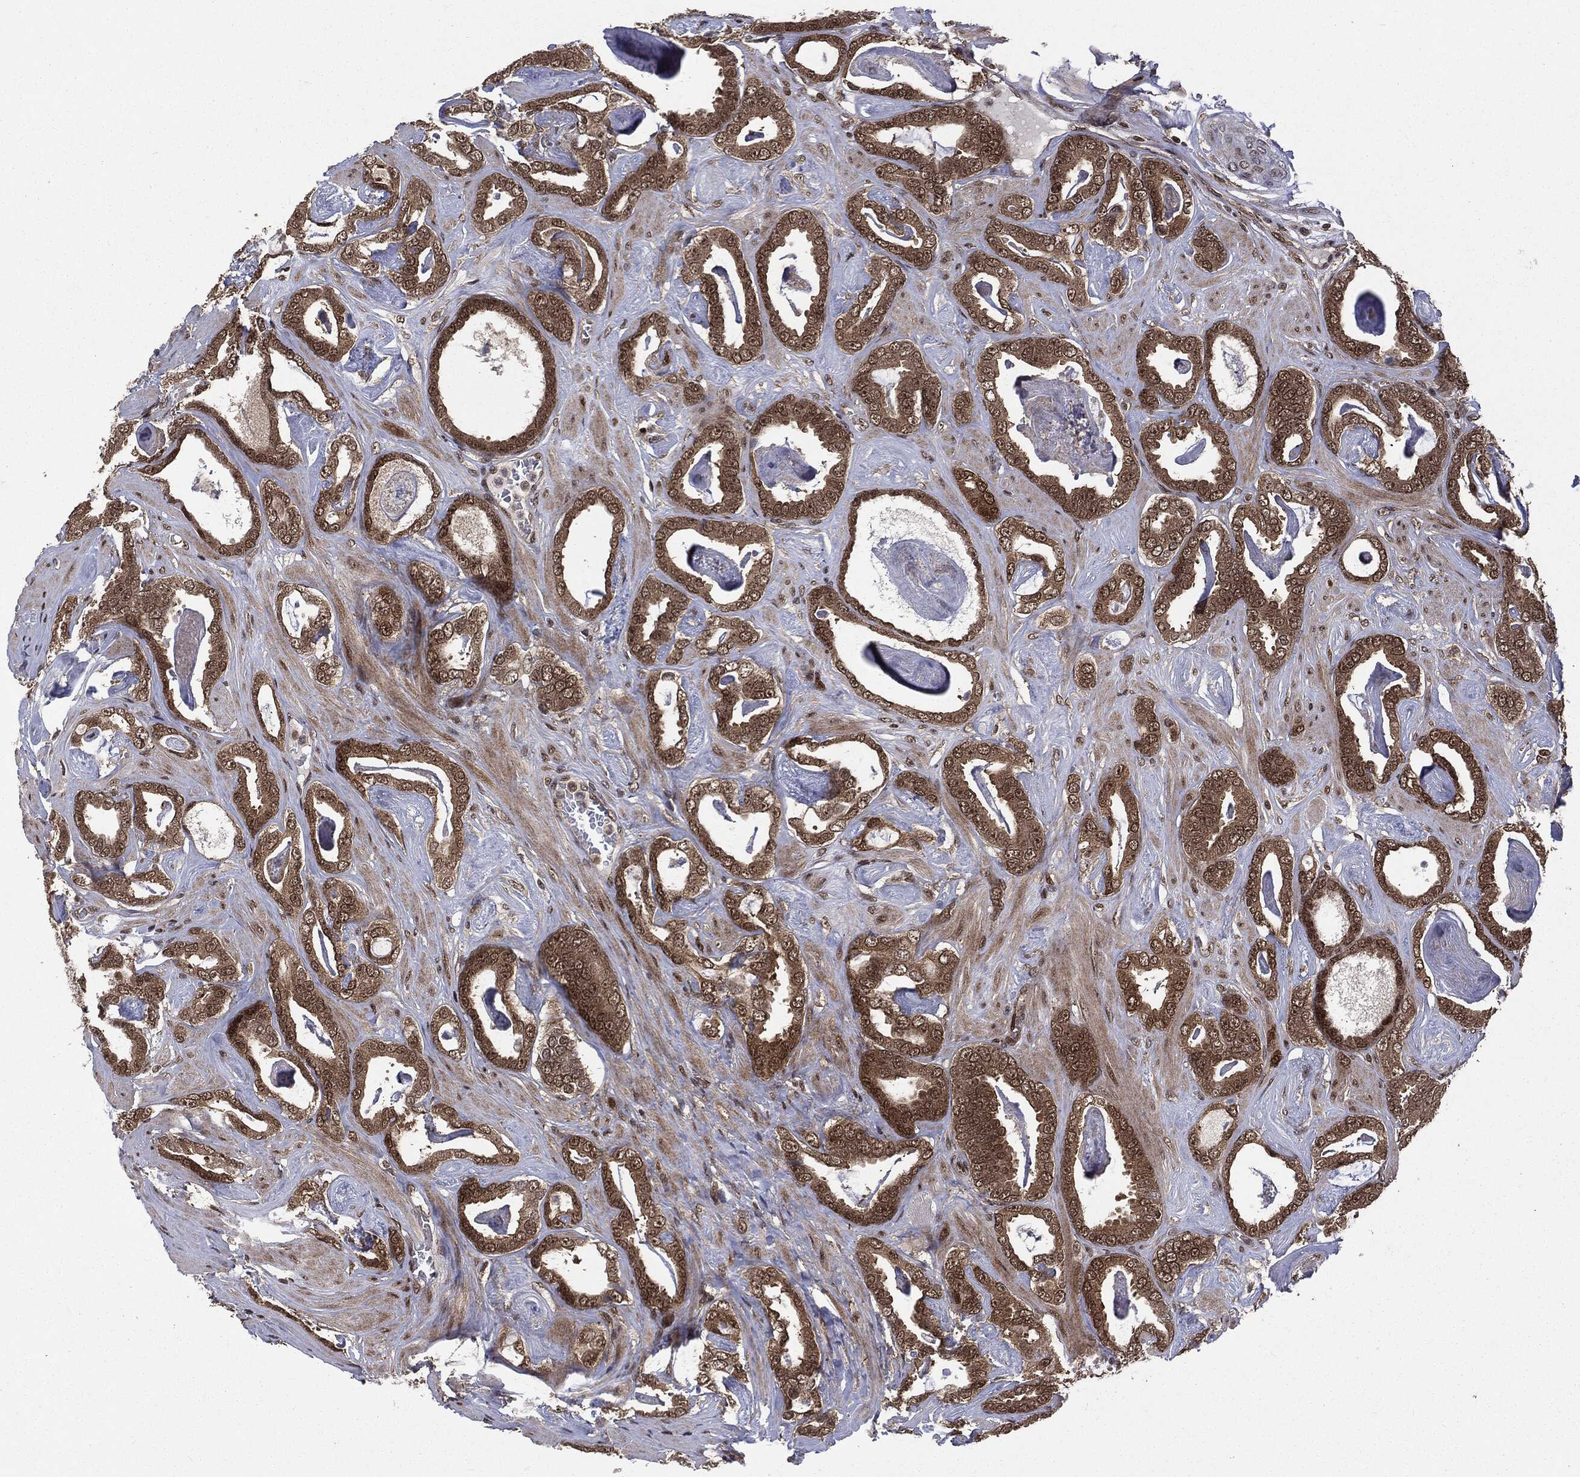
{"staining": {"intensity": "moderate", "quantity": "25%-75%", "location": "cytoplasmic/membranous,nuclear"}, "tissue": "prostate cancer", "cell_type": "Tumor cells", "image_type": "cancer", "snomed": [{"axis": "morphology", "description": "Adenocarcinoma, High grade"}, {"axis": "topography", "description": "Prostate"}], "caption": "A photomicrograph of human prostate cancer stained for a protein shows moderate cytoplasmic/membranous and nuclear brown staining in tumor cells.", "gene": "PTPA", "patient": {"sex": "male", "age": 63}}